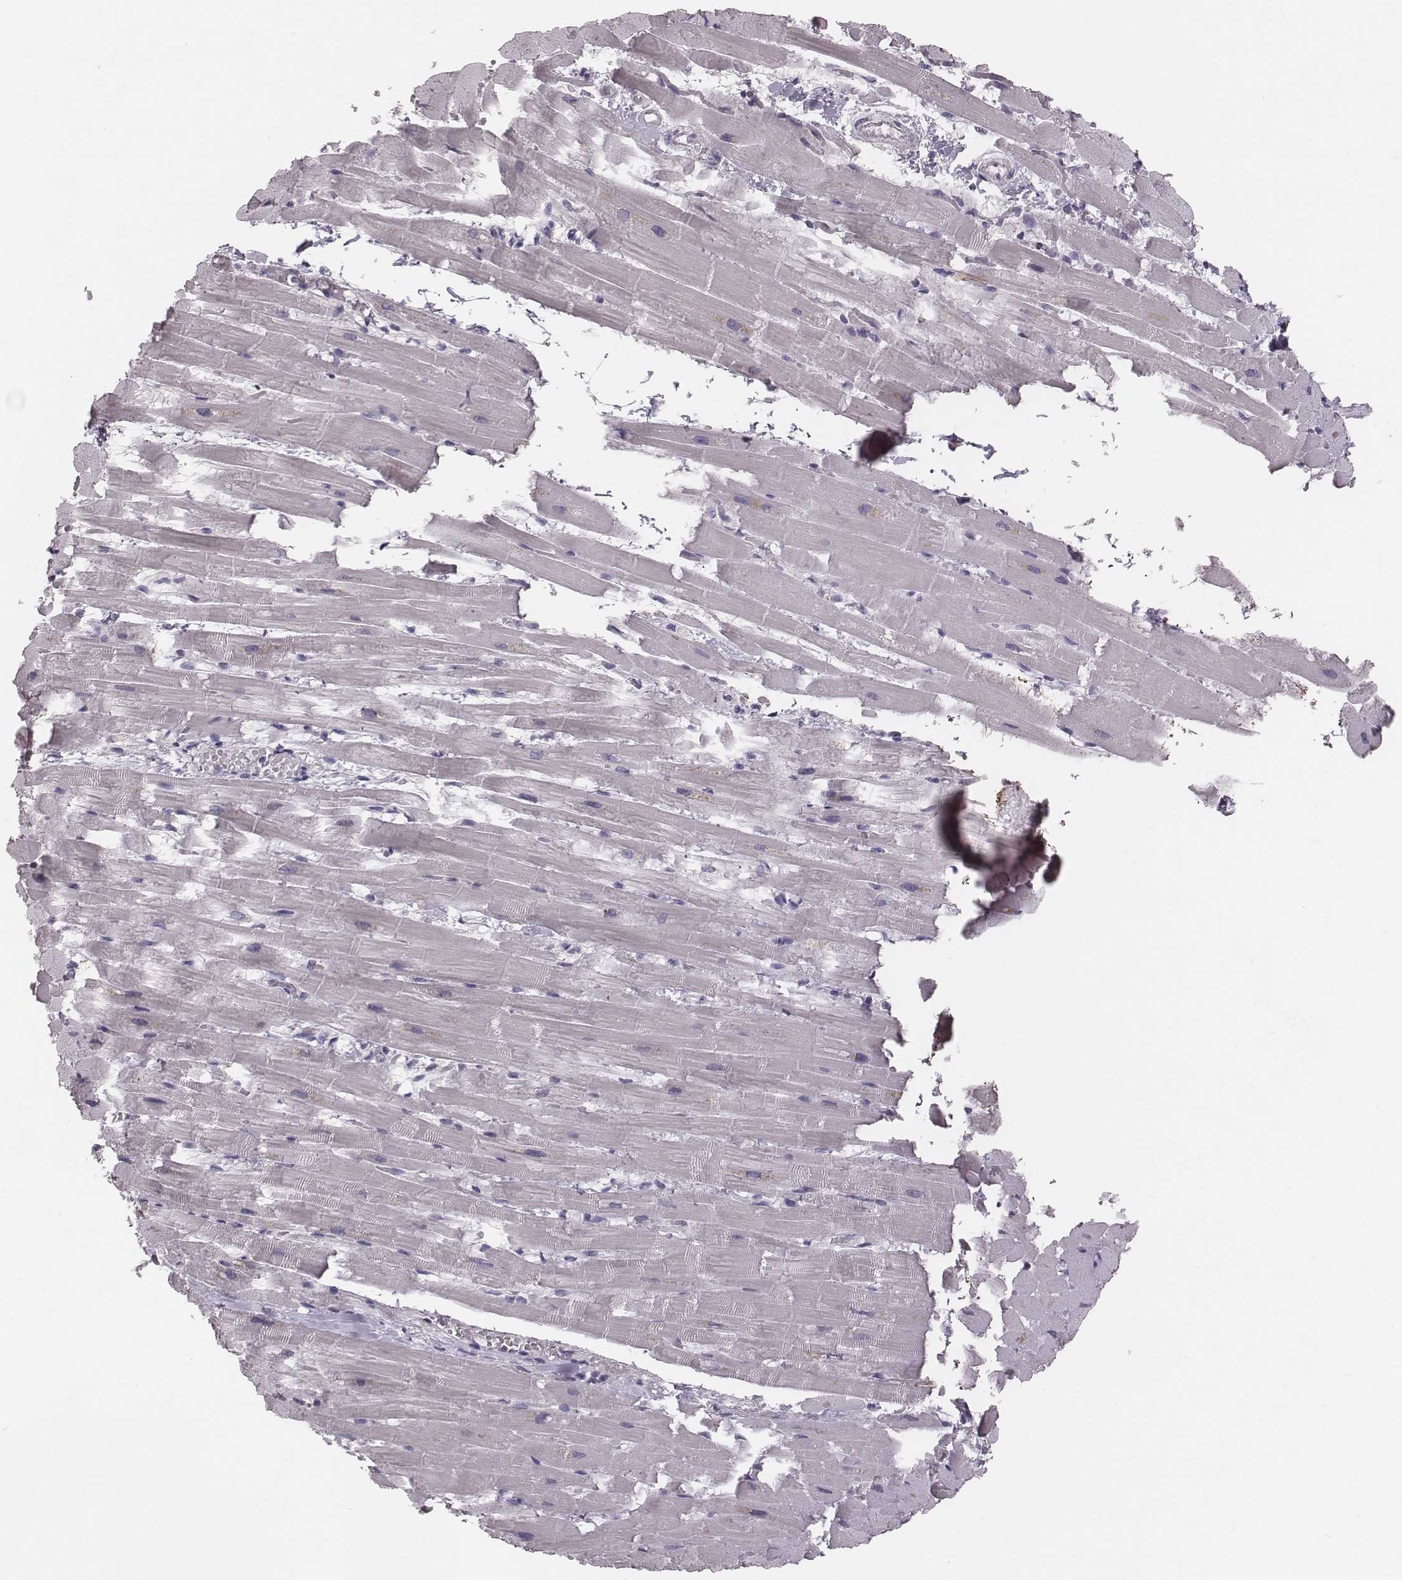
{"staining": {"intensity": "negative", "quantity": "none", "location": "none"}, "tissue": "heart muscle", "cell_type": "Cardiomyocytes", "image_type": "normal", "snomed": [{"axis": "morphology", "description": "Normal tissue, NOS"}, {"axis": "topography", "description": "Heart"}], "caption": "Cardiomyocytes show no significant staining in unremarkable heart muscle. (Immunohistochemistry, brightfield microscopy, high magnification).", "gene": "CFTR", "patient": {"sex": "male", "age": 37}}